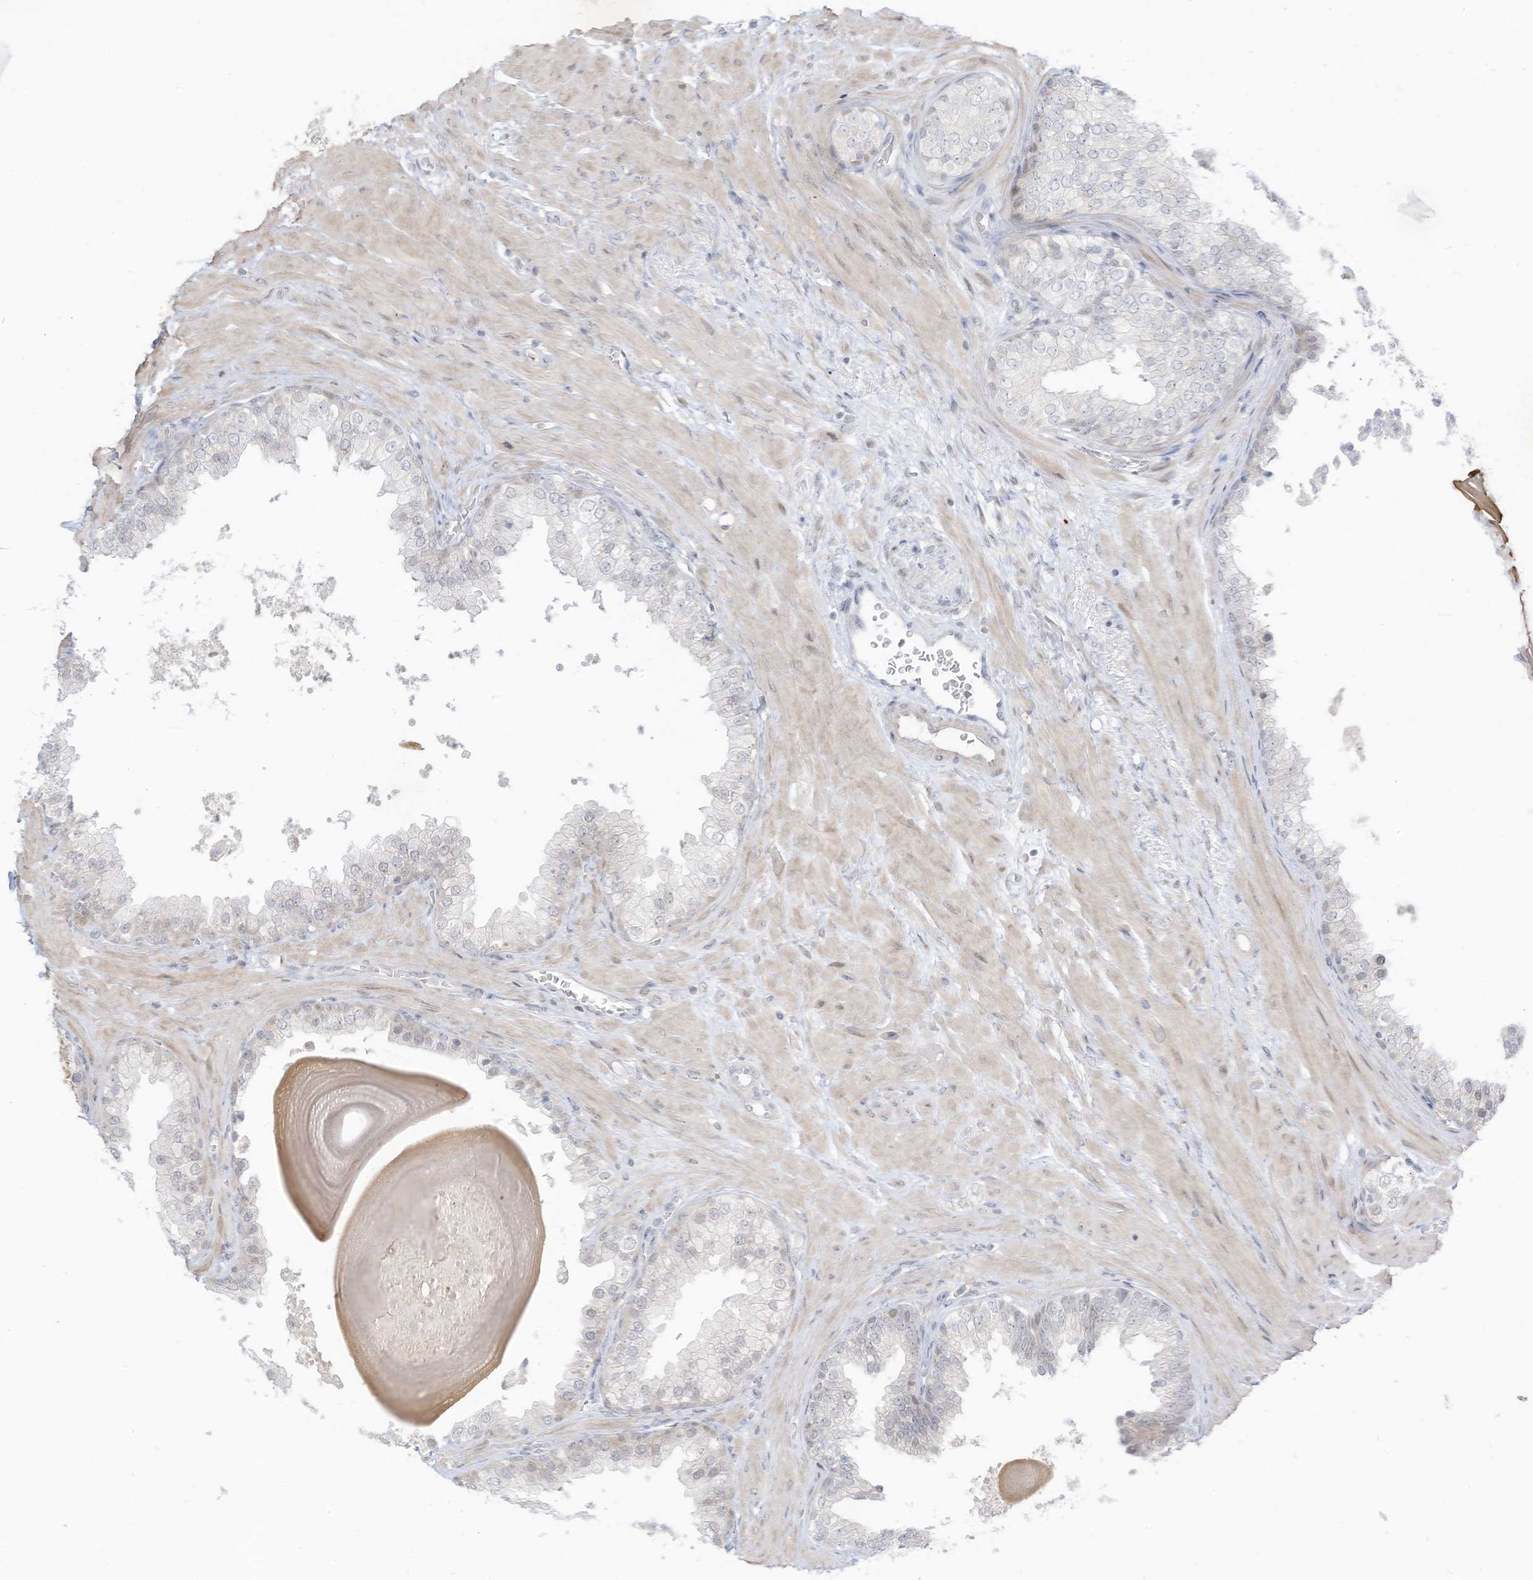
{"staining": {"intensity": "negative", "quantity": "none", "location": "none"}, "tissue": "prostate", "cell_type": "Glandular cells", "image_type": "normal", "snomed": [{"axis": "morphology", "description": "Normal tissue, NOS"}, {"axis": "topography", "description": "Prostate"}], "caption": "Immunohistochemistry (IHC) of unremarkable prostate displays no expression in glandular cells.", "gene": "ASPRV1", "patient": {"sex": "male", "age": 48}}